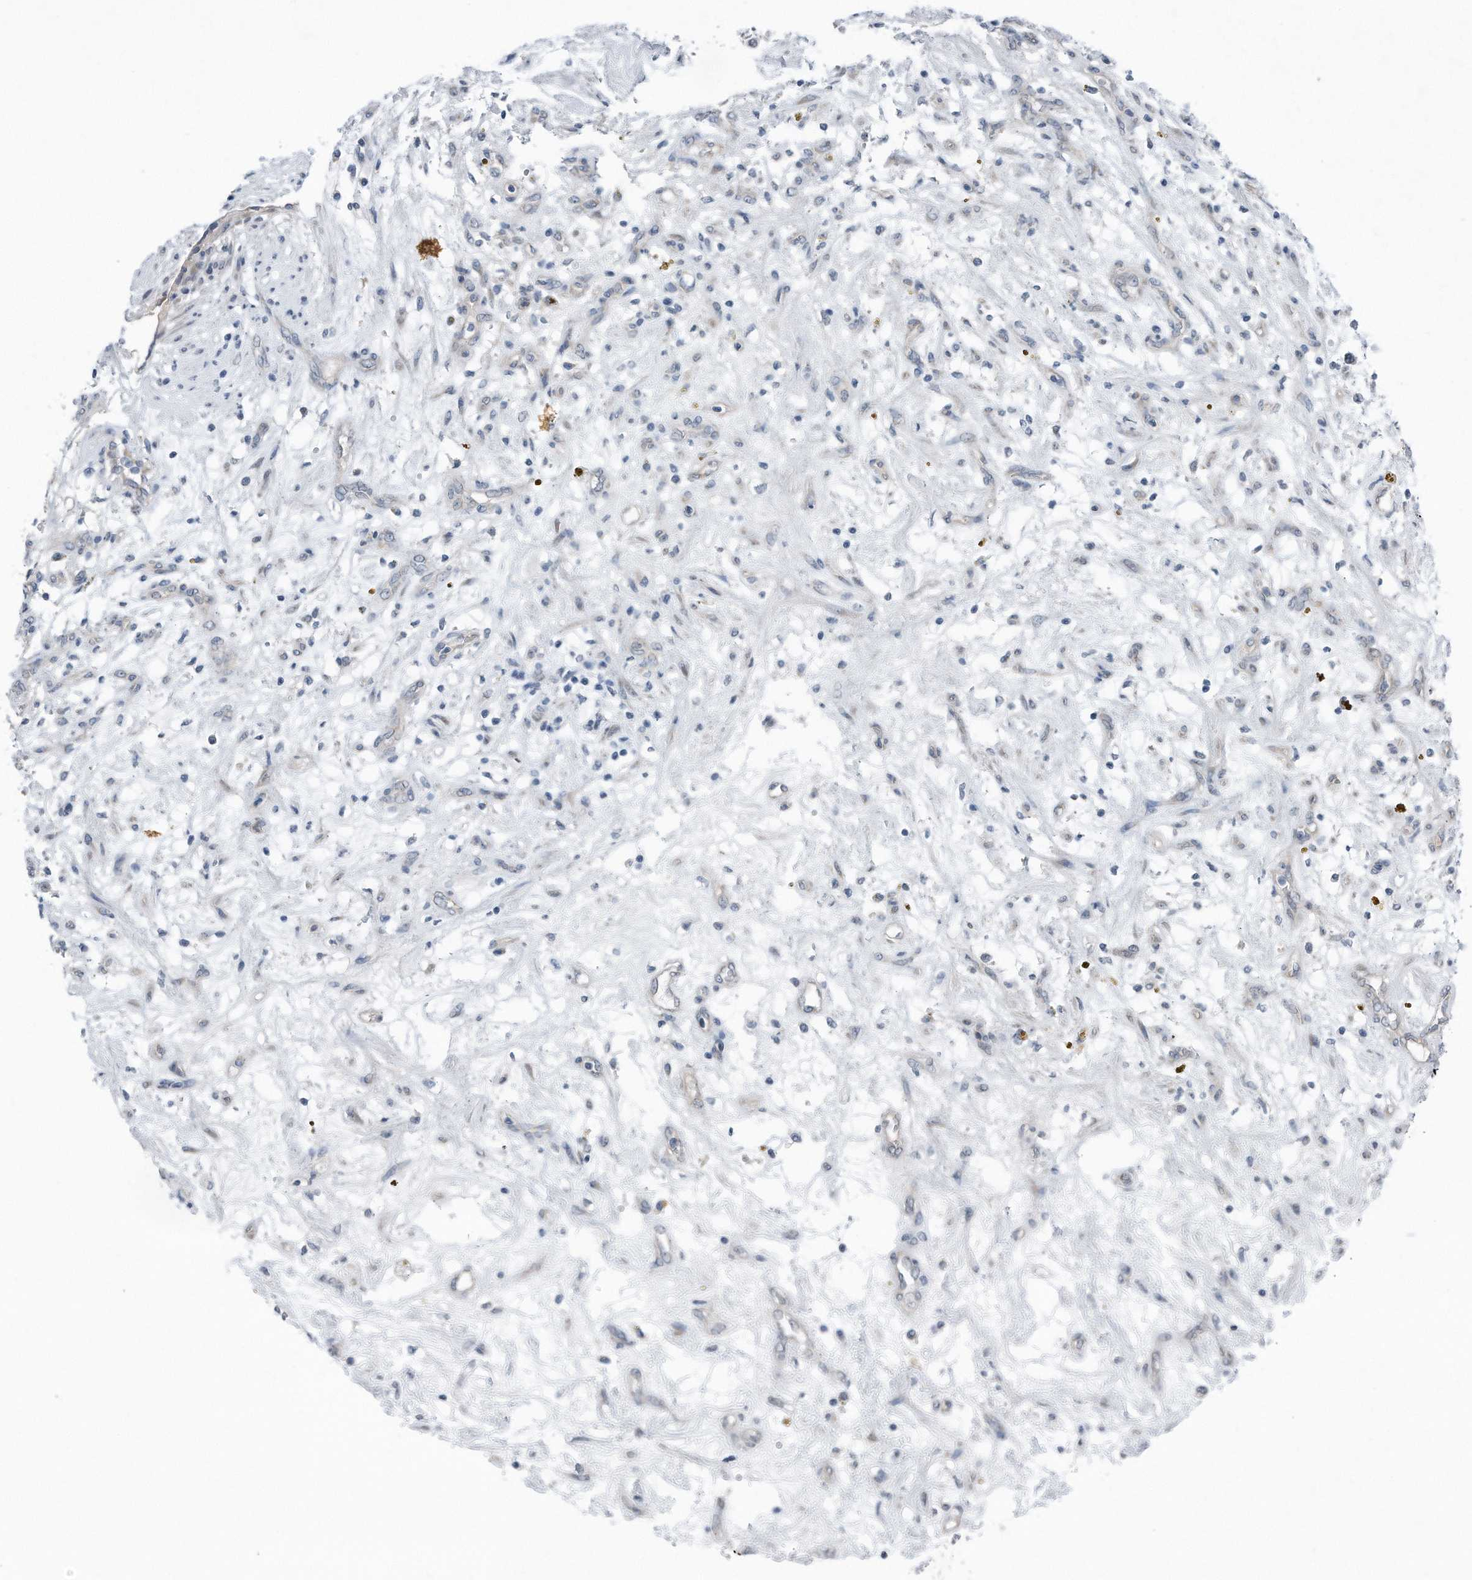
{"staining": {"intensity": "negative", "quantity": "none", "location": "none"}, "tissue": "renal cancer", "cell_type": "Tumor cells", "image_type": "cancer", "snomed": [{"axis": "morphology", "description": "Adenocarcinoma, NOS"}, {"axis": "topography", "description": "Kidney"}], "caption": "This is an IHC histopathology image of renal cancer. There is no staining in tumor cells.", "gene": "YRDC", "patient": {"sex": "female", "age": 57}}